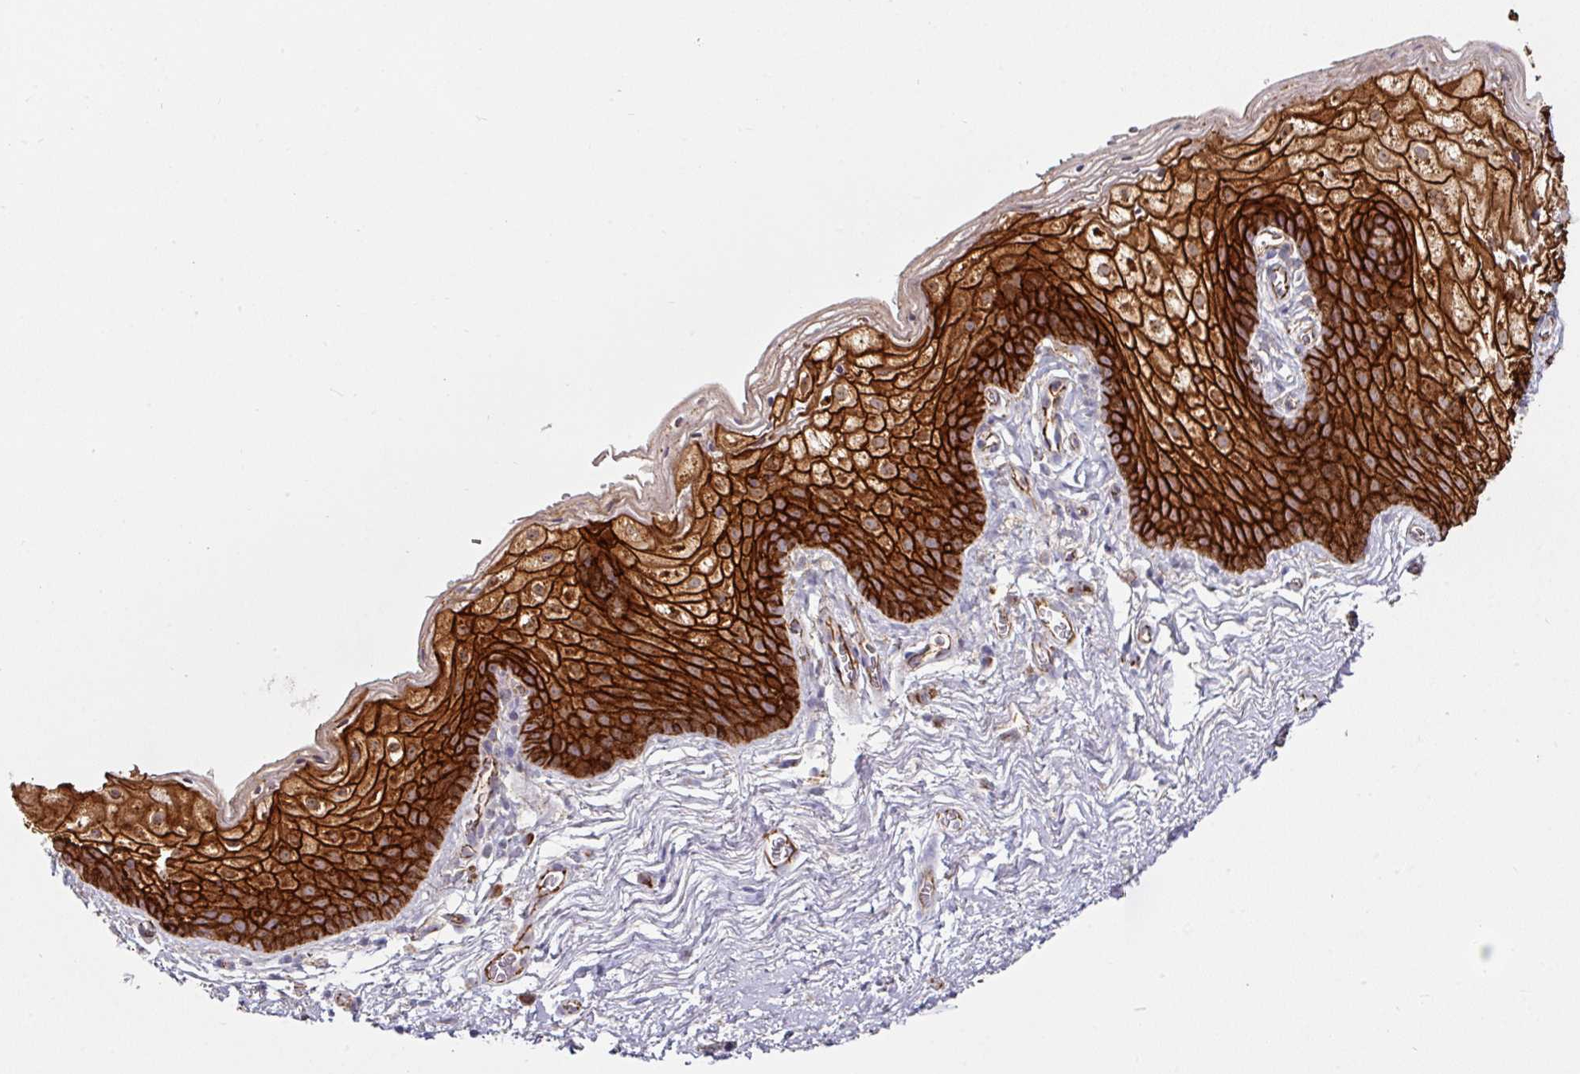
{"staining": {"intensity": "strong", "quantity": ">75%", "location": "cytoplasmic/membranous"}, "tissue": "vagina", "cell_type": "Squamous epithelial cells", "image_type": "normal", "snomed": [{"axis": "morphology", "description": "Normal tissue, NOS"}, {"axis": "topography", "description": "Vulva"}, {"axis": "topography", "description": "Vagina"}, {"axis": "topography", "description": "Peripheral nerve tissue"}], "caption": "The immunohistochemical stain labels strong cytoplasmic/membranous expression in squamous epithelial cells of unremarkable vagina.", "gene": "JUP", "patient": {"sex": "female", "age": 66}}